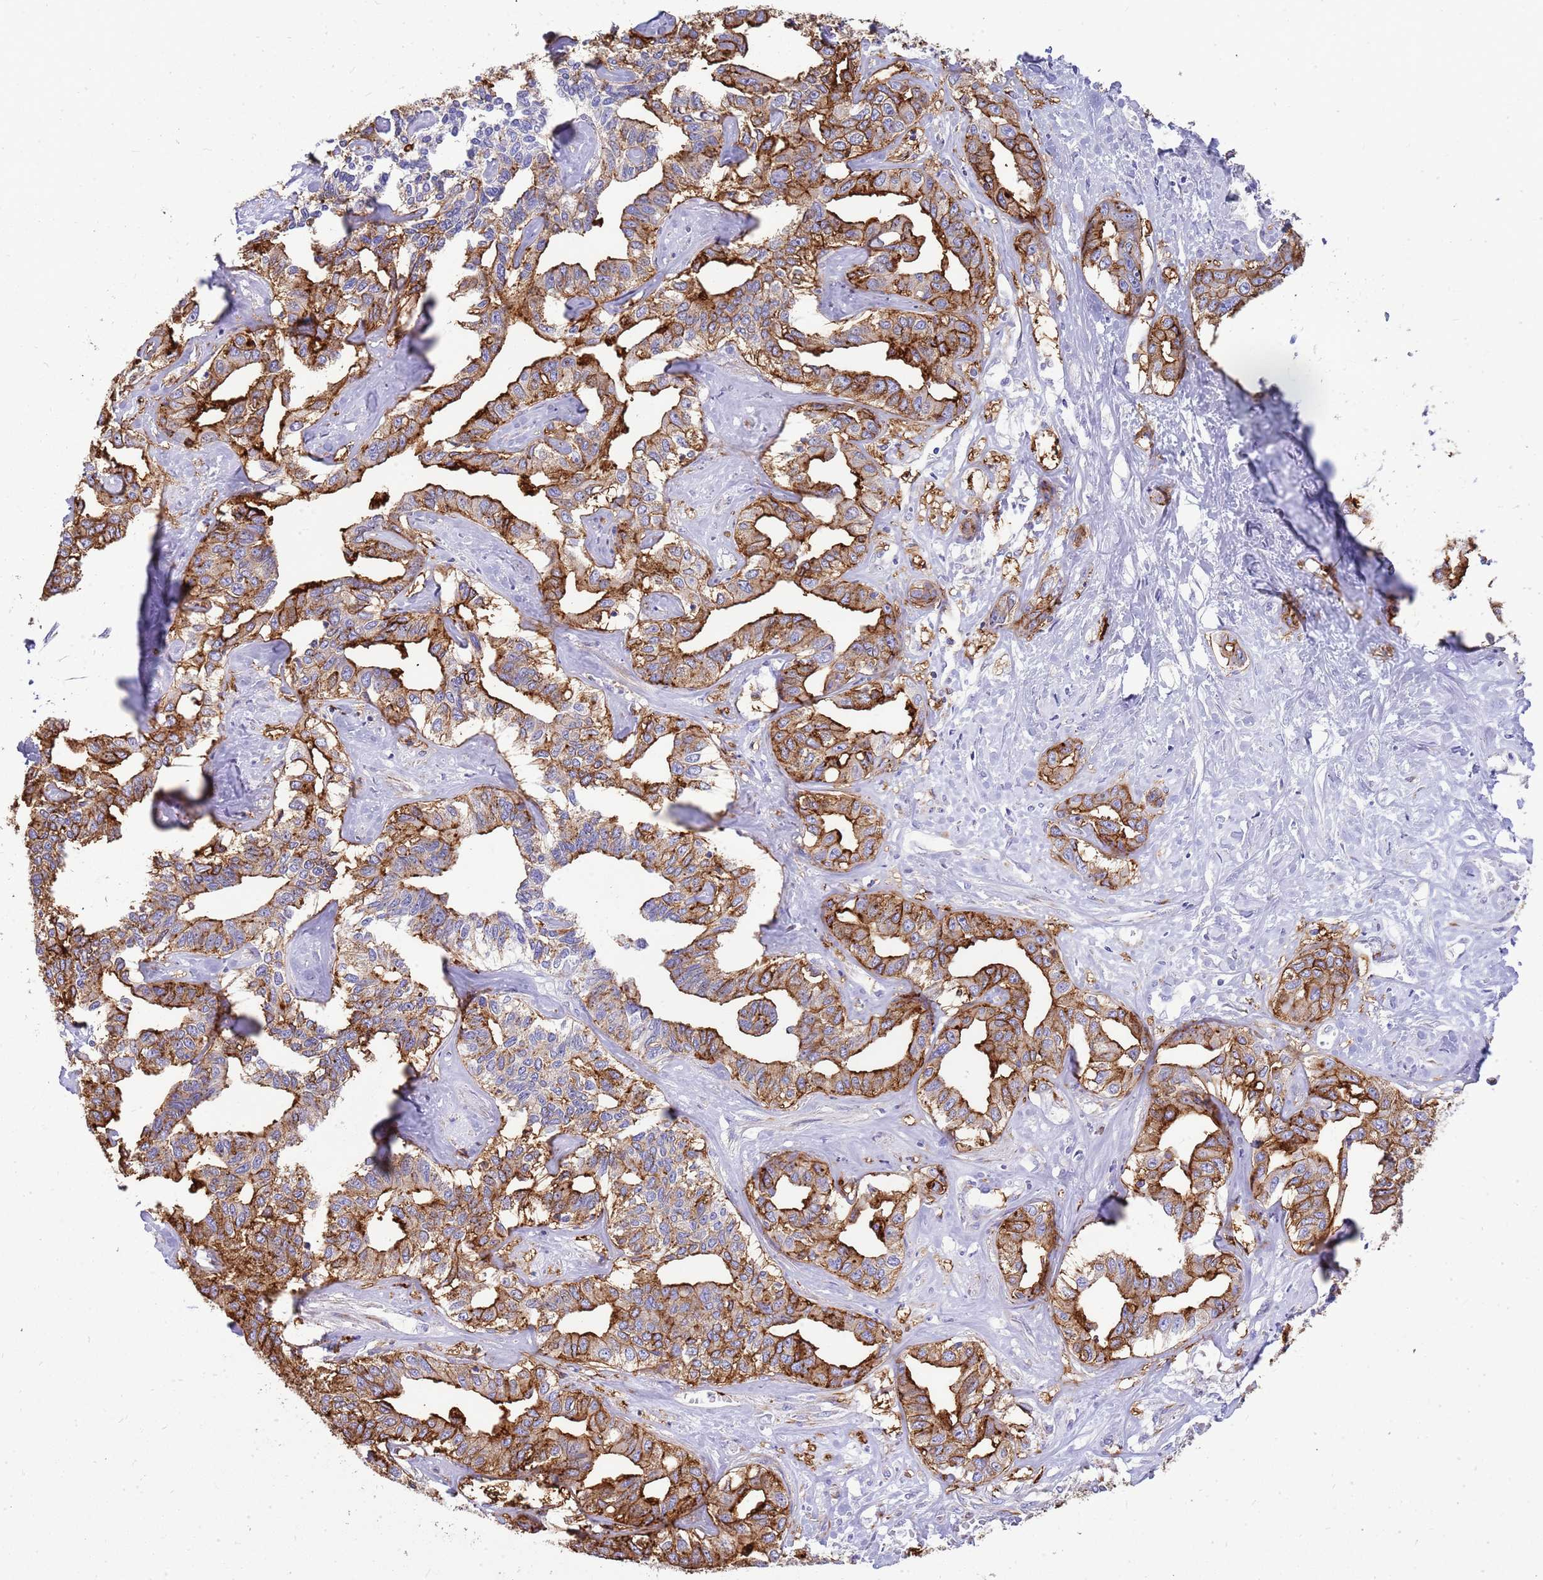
{"staining": {"intensity": "strong", "quantity": "25%-75%", "location": "cytoplasmic/membranous"}, "tissue": "liver cancer", "cell_type": "Tumor cells", "image_type": "cancer", "snomed": [{"axis": "morphology", "description": "Cholangiocarcinoma"}, {"axis": "topography", "description": "Liver"}], "caption": "An immunohistochemistry (IHC) image of neoplastic tissue is shown. Protein staining in brown labels strong cytoplasmic/membranous positivity in liver cancer (cholangiocarcinoma) within tumor cells.", "gene": "ZDHHC1", "patient": {"sex": "male", "age": 59}}